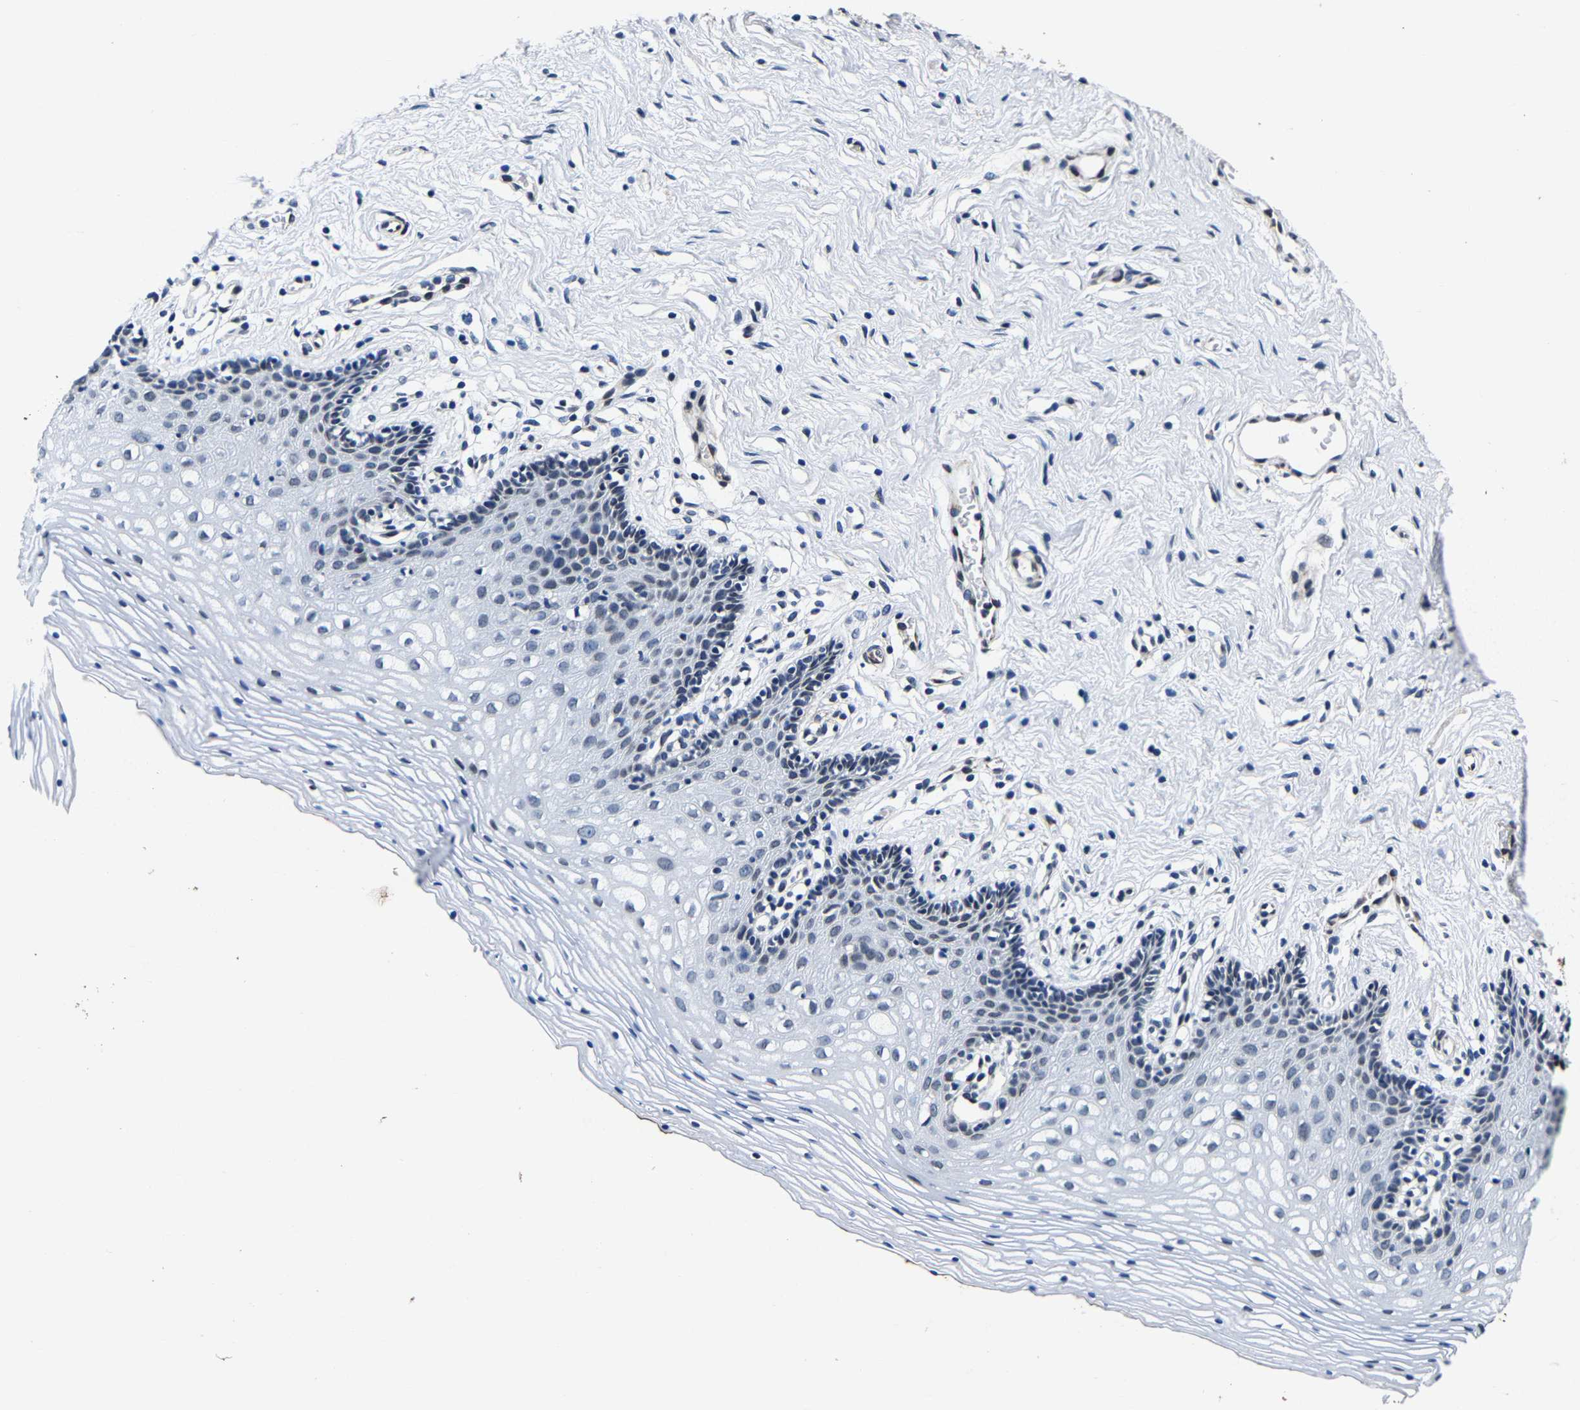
{"staining": {"intensity": "negative", "quantity": "none", "location": "none"}, "tissue": "vagina", "cell_type": "Squamous epithelial cells", "image_type": "normal", "snomed": [{"axis": "morphology", "description": "Normal tissue, NOS"}, {"axis": "topography", "description": "Vagina"}], "caption": "Immunohistochemical staining of benign human vagina demonstrates no significant staining in squamous epithelial cells.", "gene": "UBN2", "patient": {"sex": "female", "age": 32}}